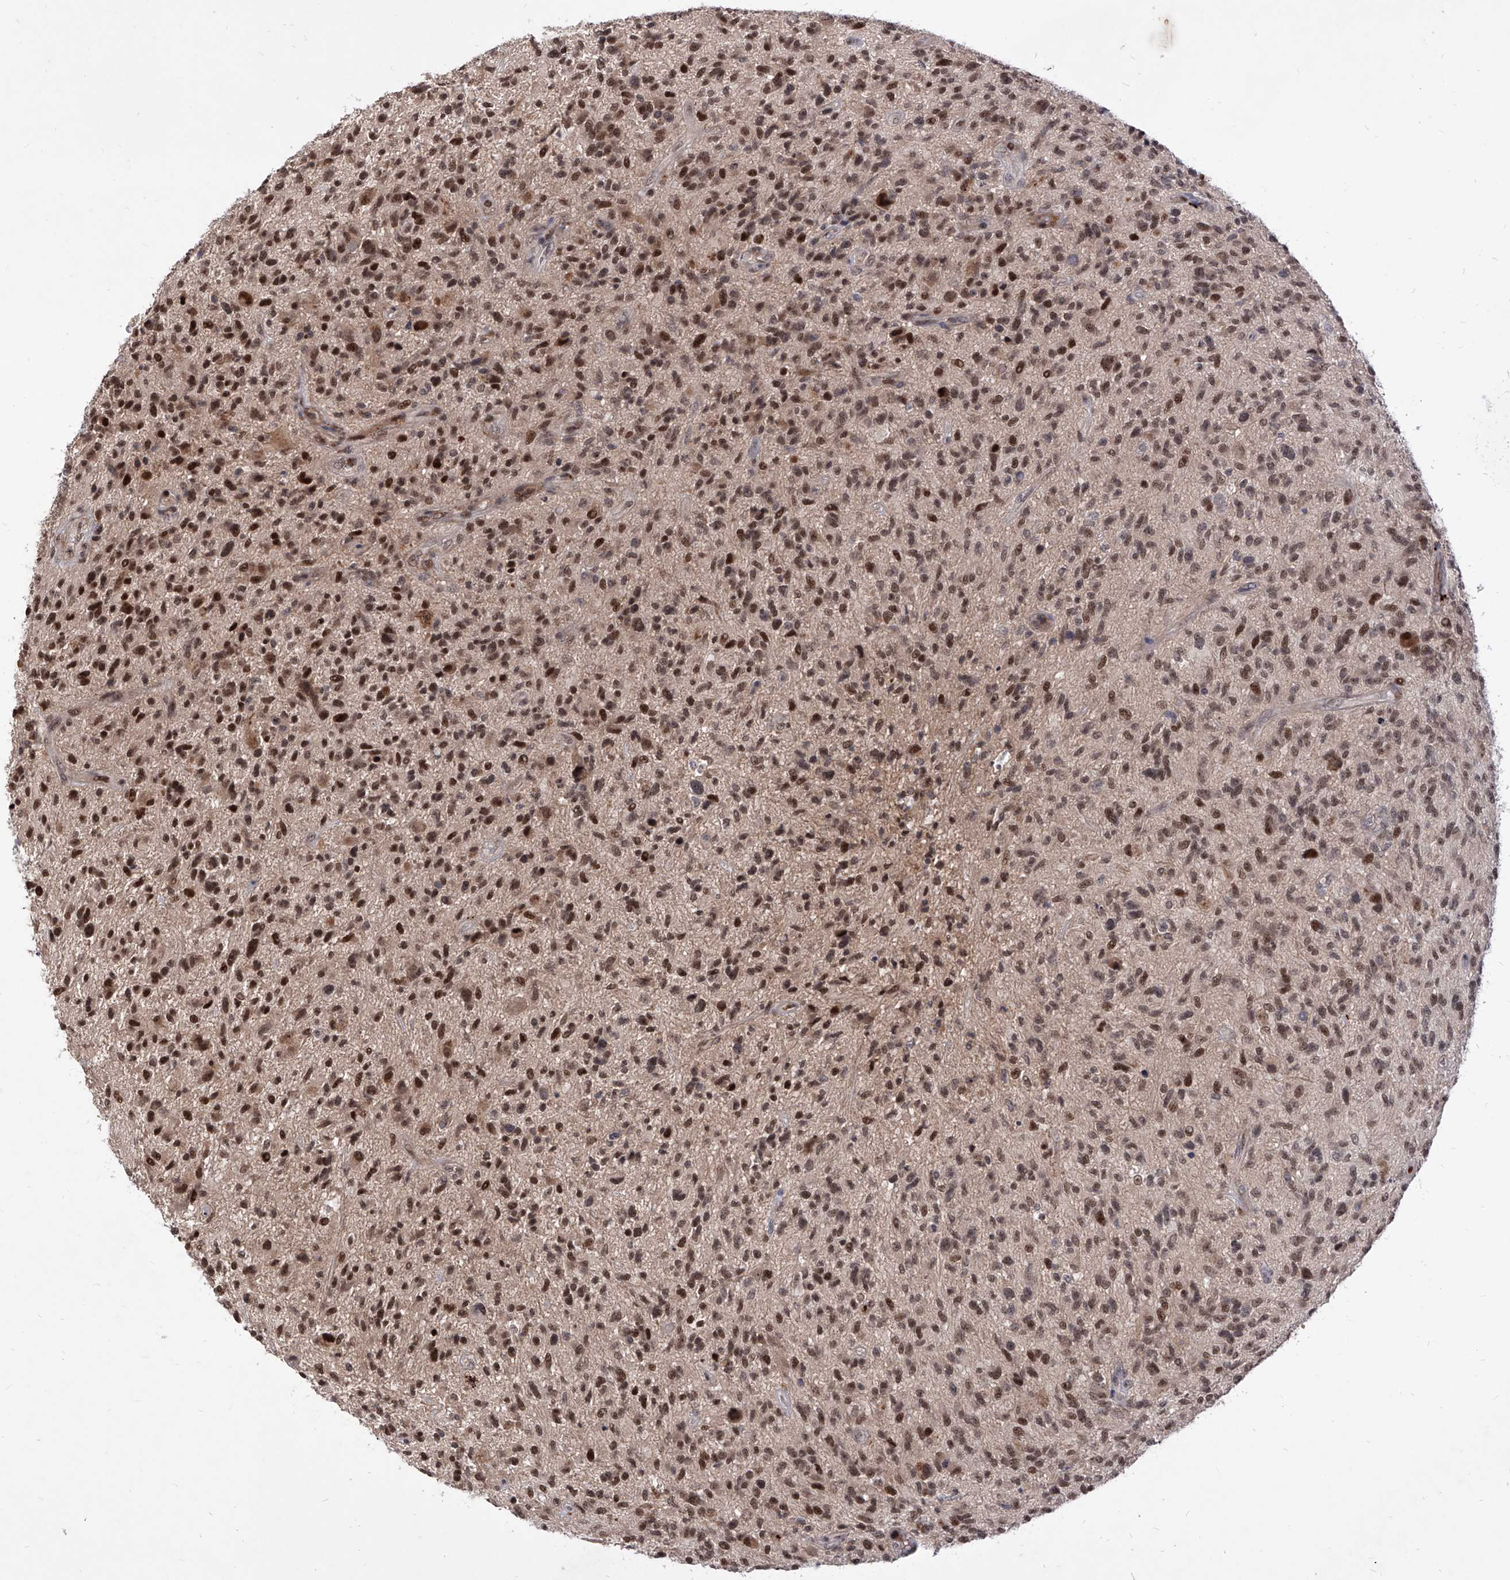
{"staining": {"intensity": "moderate", "quantity": ">75%", "location": "nuclear"}, "tissue": "glioma", "cell_type": "Tumor cells", "image_type": "cancer", "snomed": [{"axis": "morphology", "description": "Glioma, malignant, High grade"}, {"axis": "topography", "description": "Brain"}], "caption": "IHC staining of malignant glioma (high-grade), which exhibits medium levels of moderate nuclear positivity in approximately >75% of tumor cells indicating moderate nuclear protein positivity. The staining was performed using DAB (3,3'-diaminobenzidine) (brown) for protein detection and nuclei were counterstained in hematoxylin (blue).", "gene": "LGR4", "patient": {"sex": "male", "age": 47}}